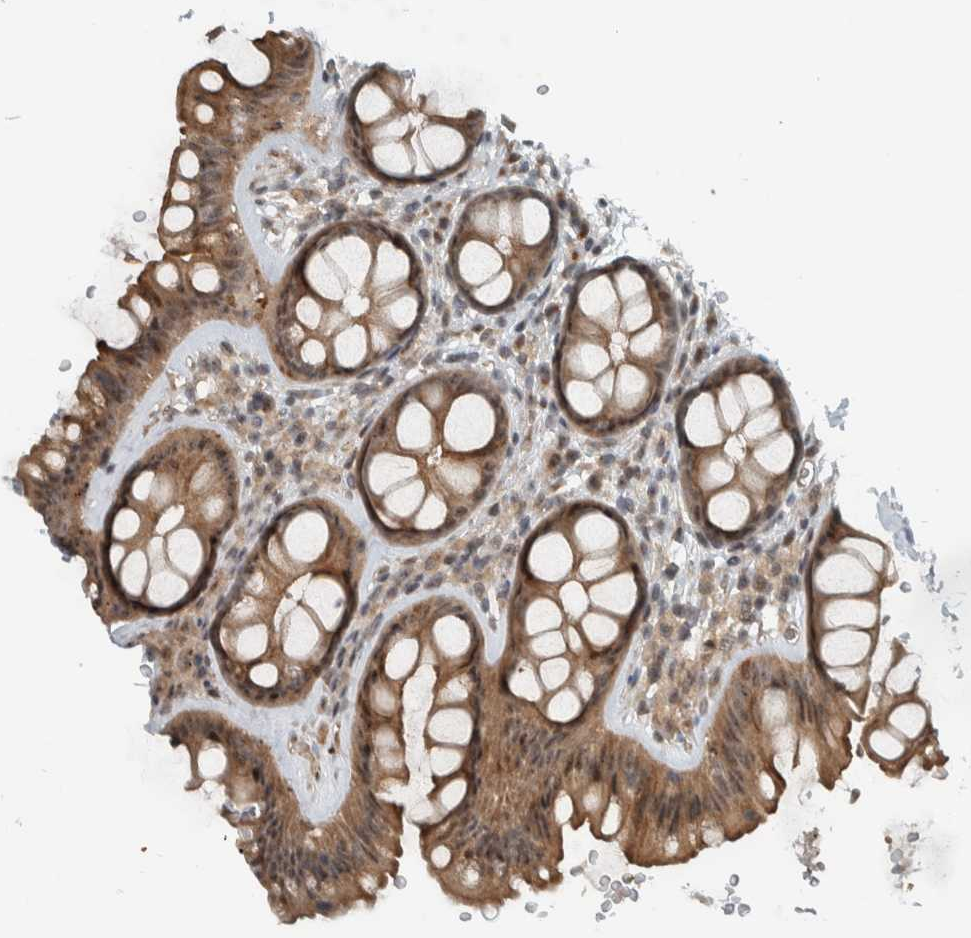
{"staining": {"intensity": "moderate", "quantity": ">75%", "location": "cytoplasmic/membranous"}, "tissue": "colon", "cell_type": "Endothelial cells", "image_type": "normal", "snomed": [{"axis": "morphology", "description": "Normal tissue, NOS"}, {"axis": "topography", "description": "Colon"}], "caption": "A medium amount of moderate cytoplasmic/membranous staining is appreciated in about >75% of endothelial cells in benign colon.", "gene": "NAPG", "patient": {"sex": "female", "age": 56}}